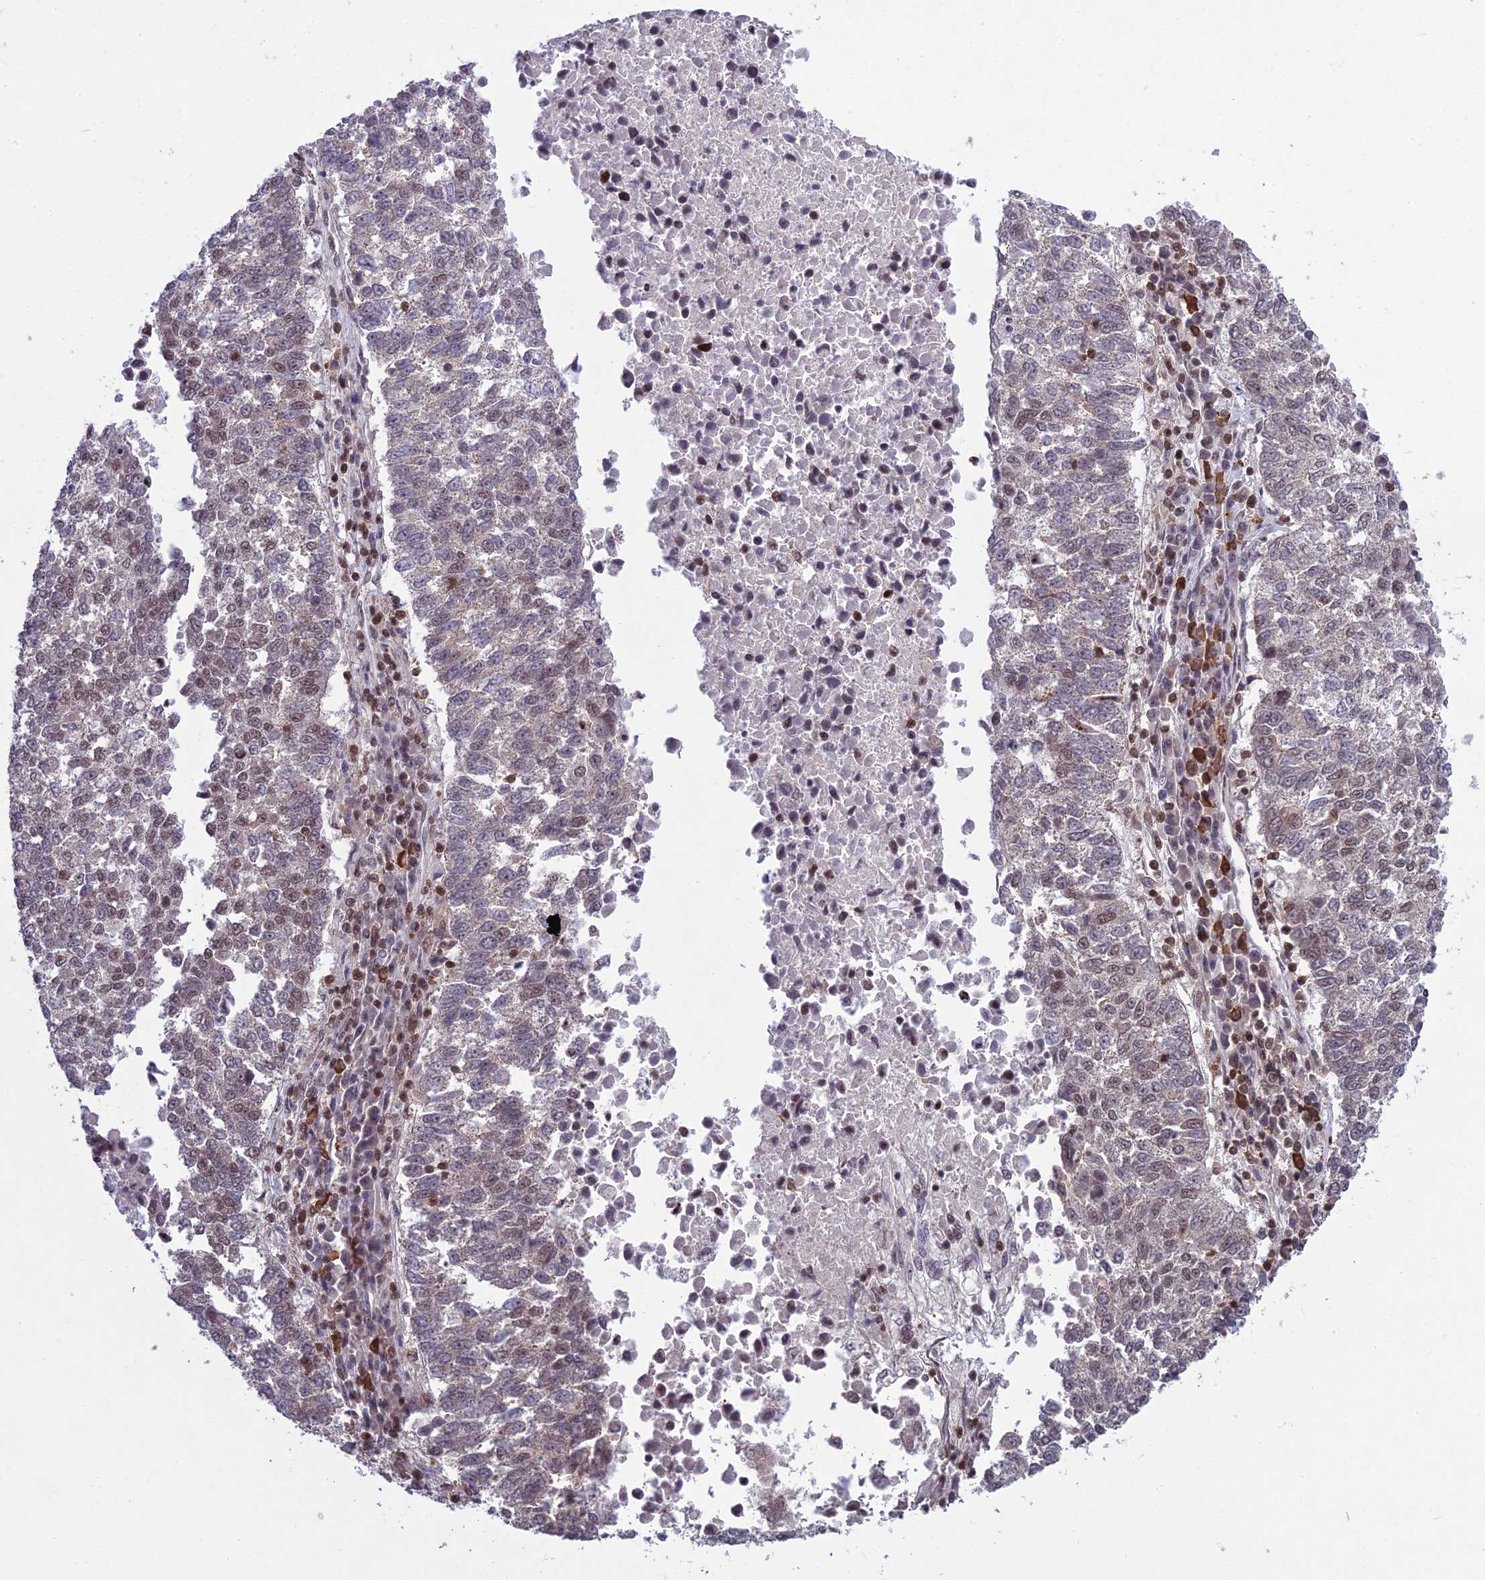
{"staining": {"intensity": "moderate", "quantity": "<25%", "location": "nuclear"}, "tissue": "lung cancer", "cell_type": "Tumor cells", "image_type": "cancer", "snomed": [{"axis": "morphology", "description": "Squamous cell carcinoma, NOS"}, {"axis": "topography", "description": "Lung"}], "caption": "A histopathology image showing moderate nuclear positivity in approximately <25% of tumor cells in lung cancer (squamous cell carcinoma), as visualized by brown immunohistochemical staining.", "gene": "GMEB1", "patient": {"sex": "male", "age": 73}}